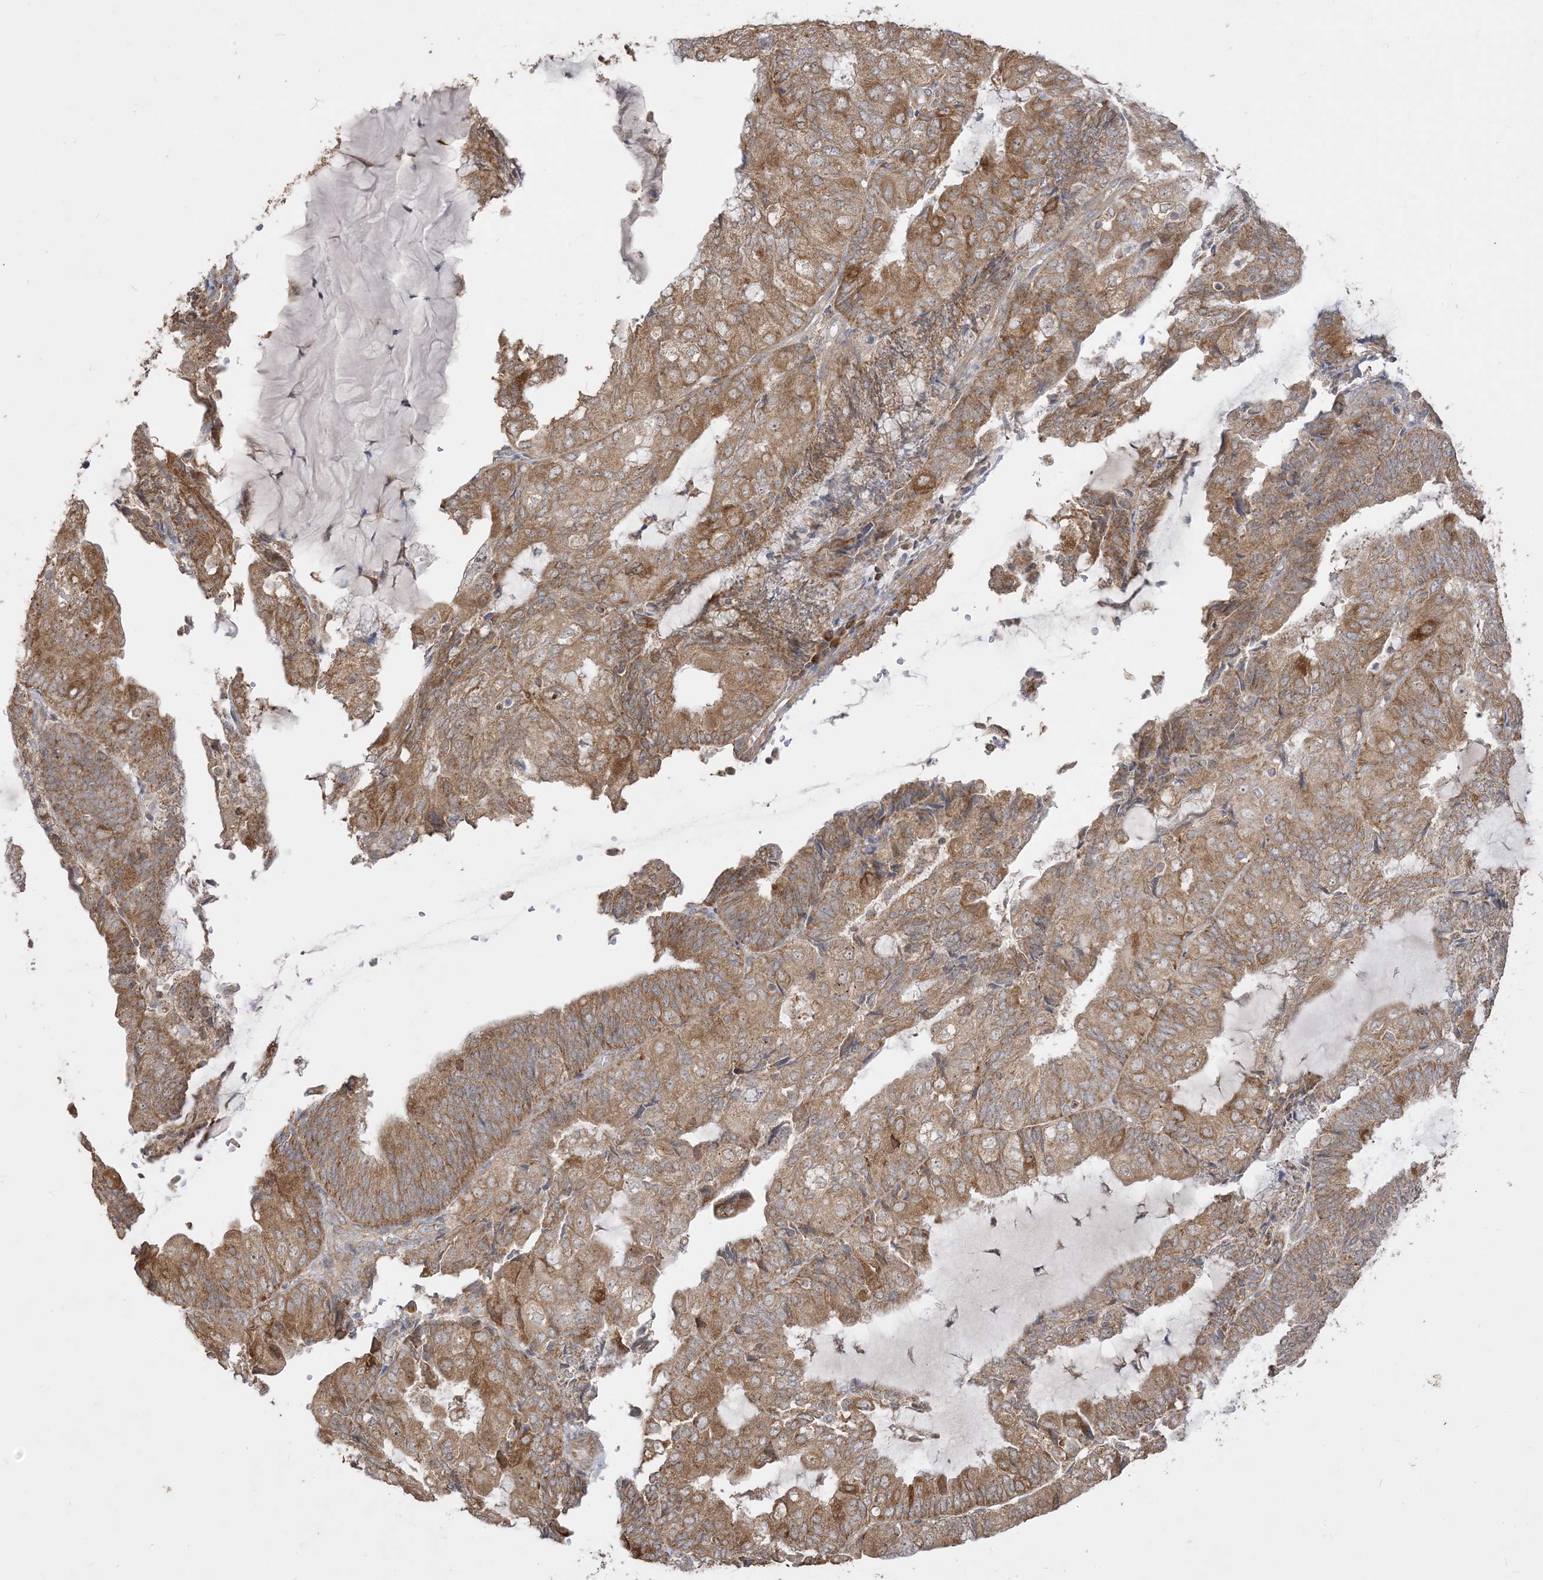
{"staining": {"intensity": "strong", "quantity": ">75%", "location": "cytoplasmic/membranous"}, "tissue": "endometrial cancer", "cell_type": "Tumor cells", "image_type": "cancer", "snomed": [{"axis": "morphology", "description": "Adenocarcinoma, NOS"}, {"axis": "topography", "description": "Endometrium"}], "caption": "An image showing strong cytoplasmic/membranous expression in approximately >75% of tumor cells in endometrial cancer (adenocarcinoma), as visualized by brown immunohistochemical staining.", "gene": "SIRT3", "patient": {"sex": "female", "age": 81}}